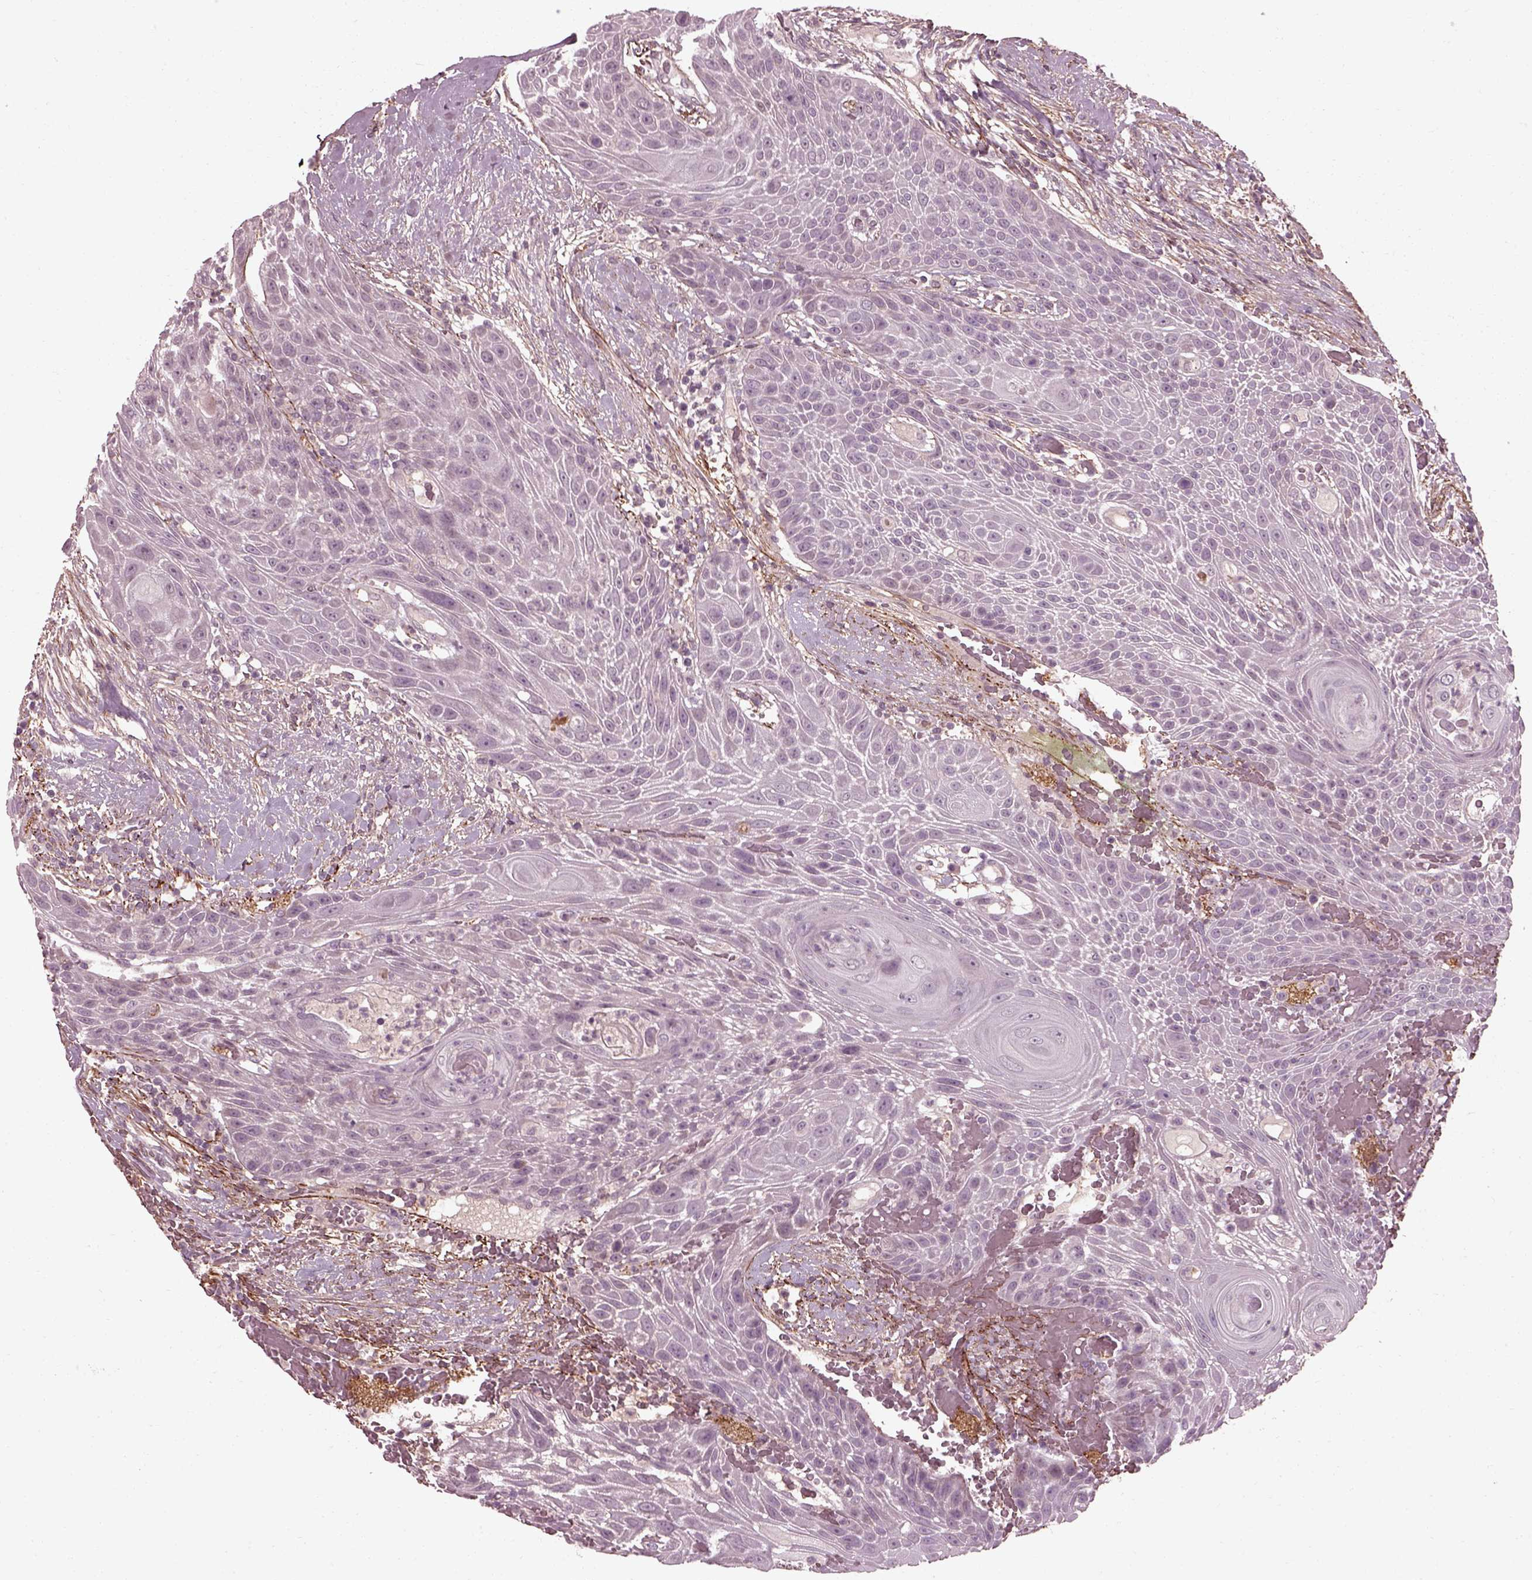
{"staining": {"intensity": "negative", "quantity": "none", "location": "none"}, "tissue": "head and neck cancer", "cell_type": "Tumor cells", "image_type": "cancer", "snomed": [{"axis": "morphology", "description": "Squamous cell carcinoma, NOS"}, {"axis": "topography", "description": "Head-Neck"}], "caption": "DAB (3,3'-diaminobenzidine) immunohistochemical staining of head and neck cancer (squamous cell carcinoma) displays no significant positivity in tumor cells.", "gene": "EFEMP1", "patient": {"sex": "male", "age": 69}}